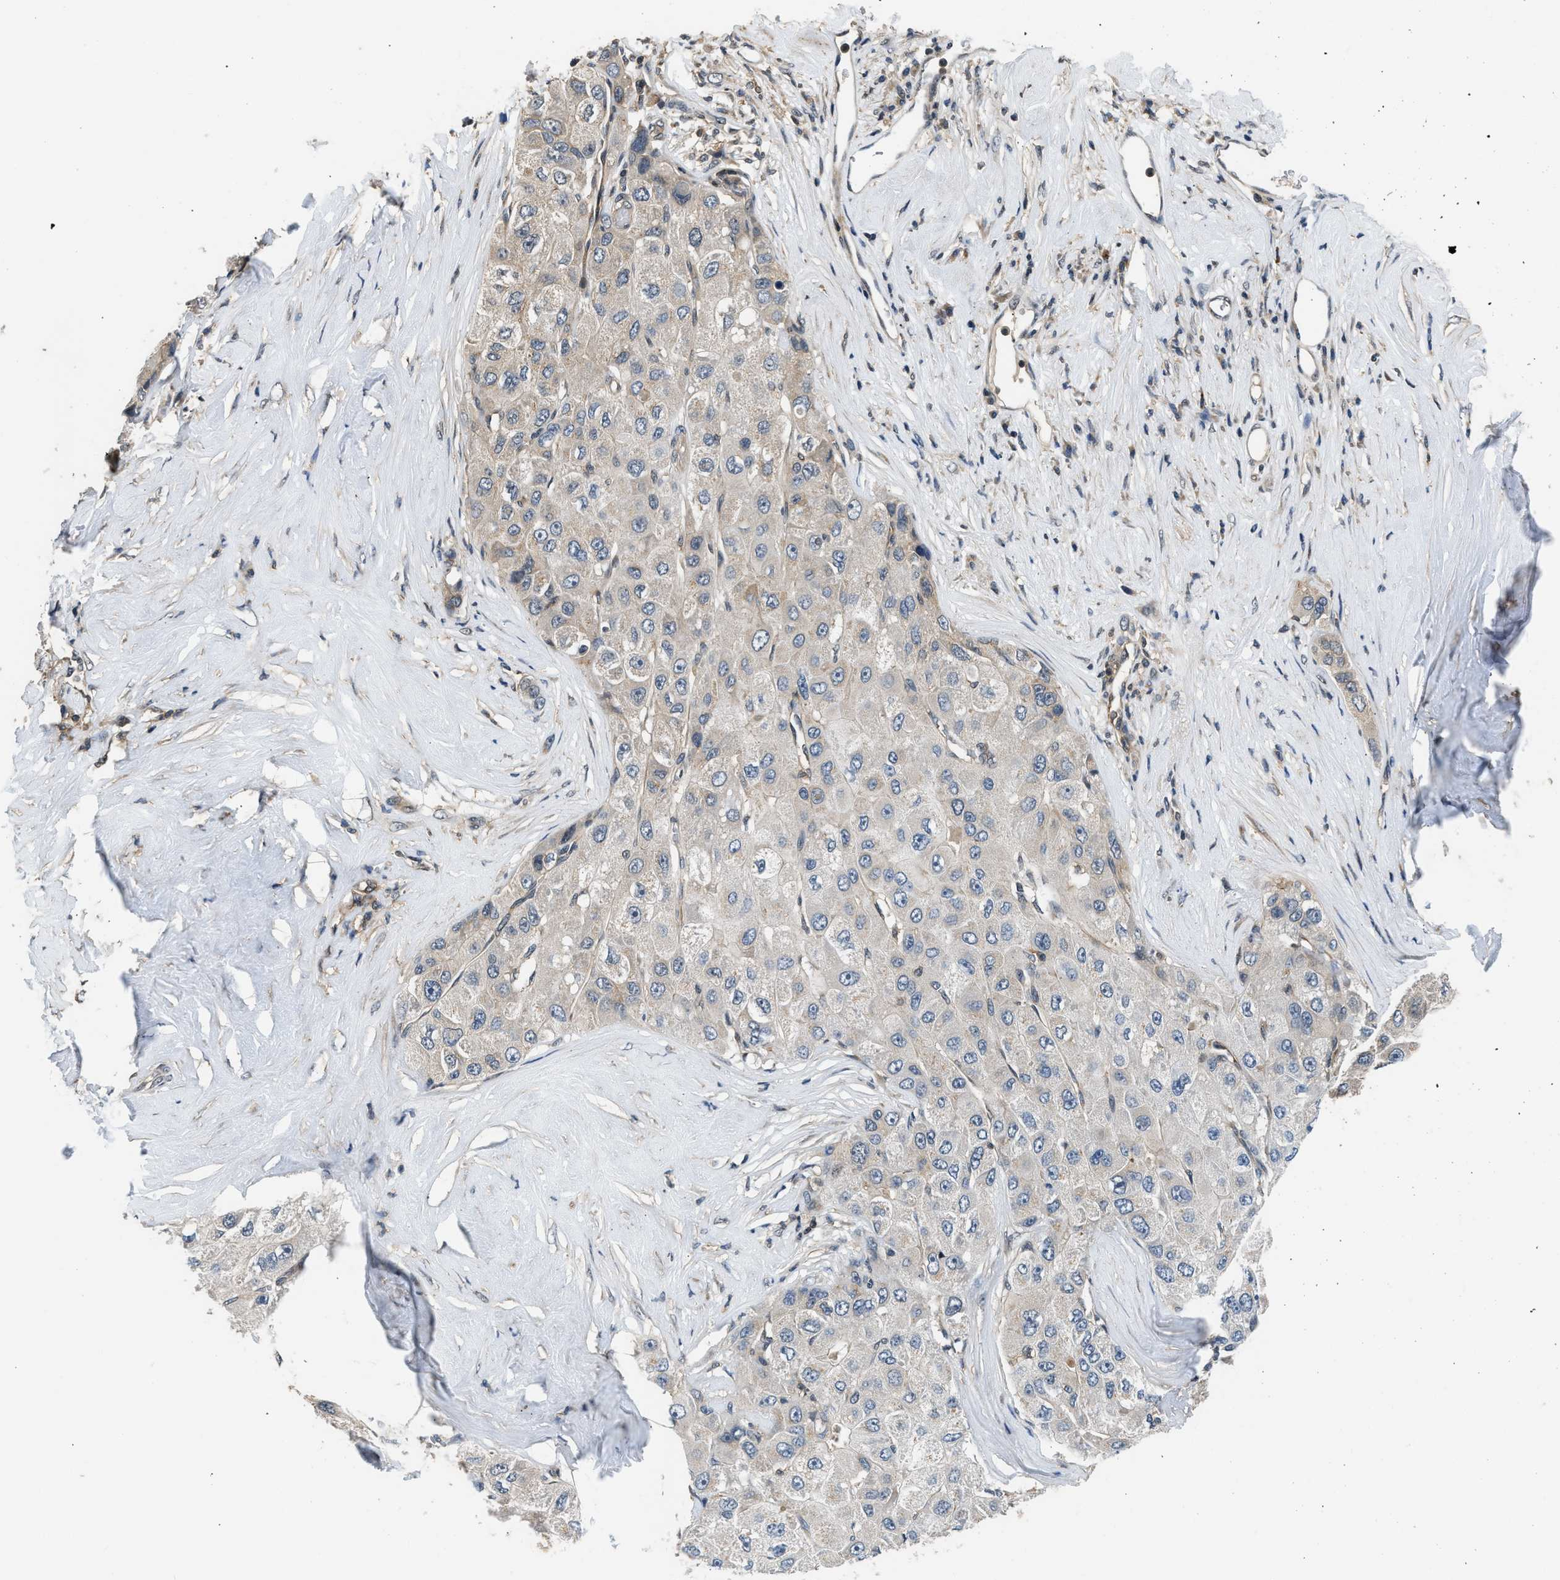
{"staining": {"intensity": "weak", "quantity": "<25%", "location": "cytoplasmic/membranous"}, "tissue": "liver cancer", "cell_type": "Tumor cells", "image_type": "cancer", "snomed": [{"axis": "morphology", "description": "Carcinoma, Hepatocellular, NOS"}, {"axis": "topography", "description": "Liver"}], "caption": "A micrograph of human liver cancer (hepatocellular carcinoma) is negative for staining in tumor cells. (Brightfield microscopy of DAB IHC at high magnification).", "gene": "MTMR1", "patient": {"sex": "male", "age": 80}}